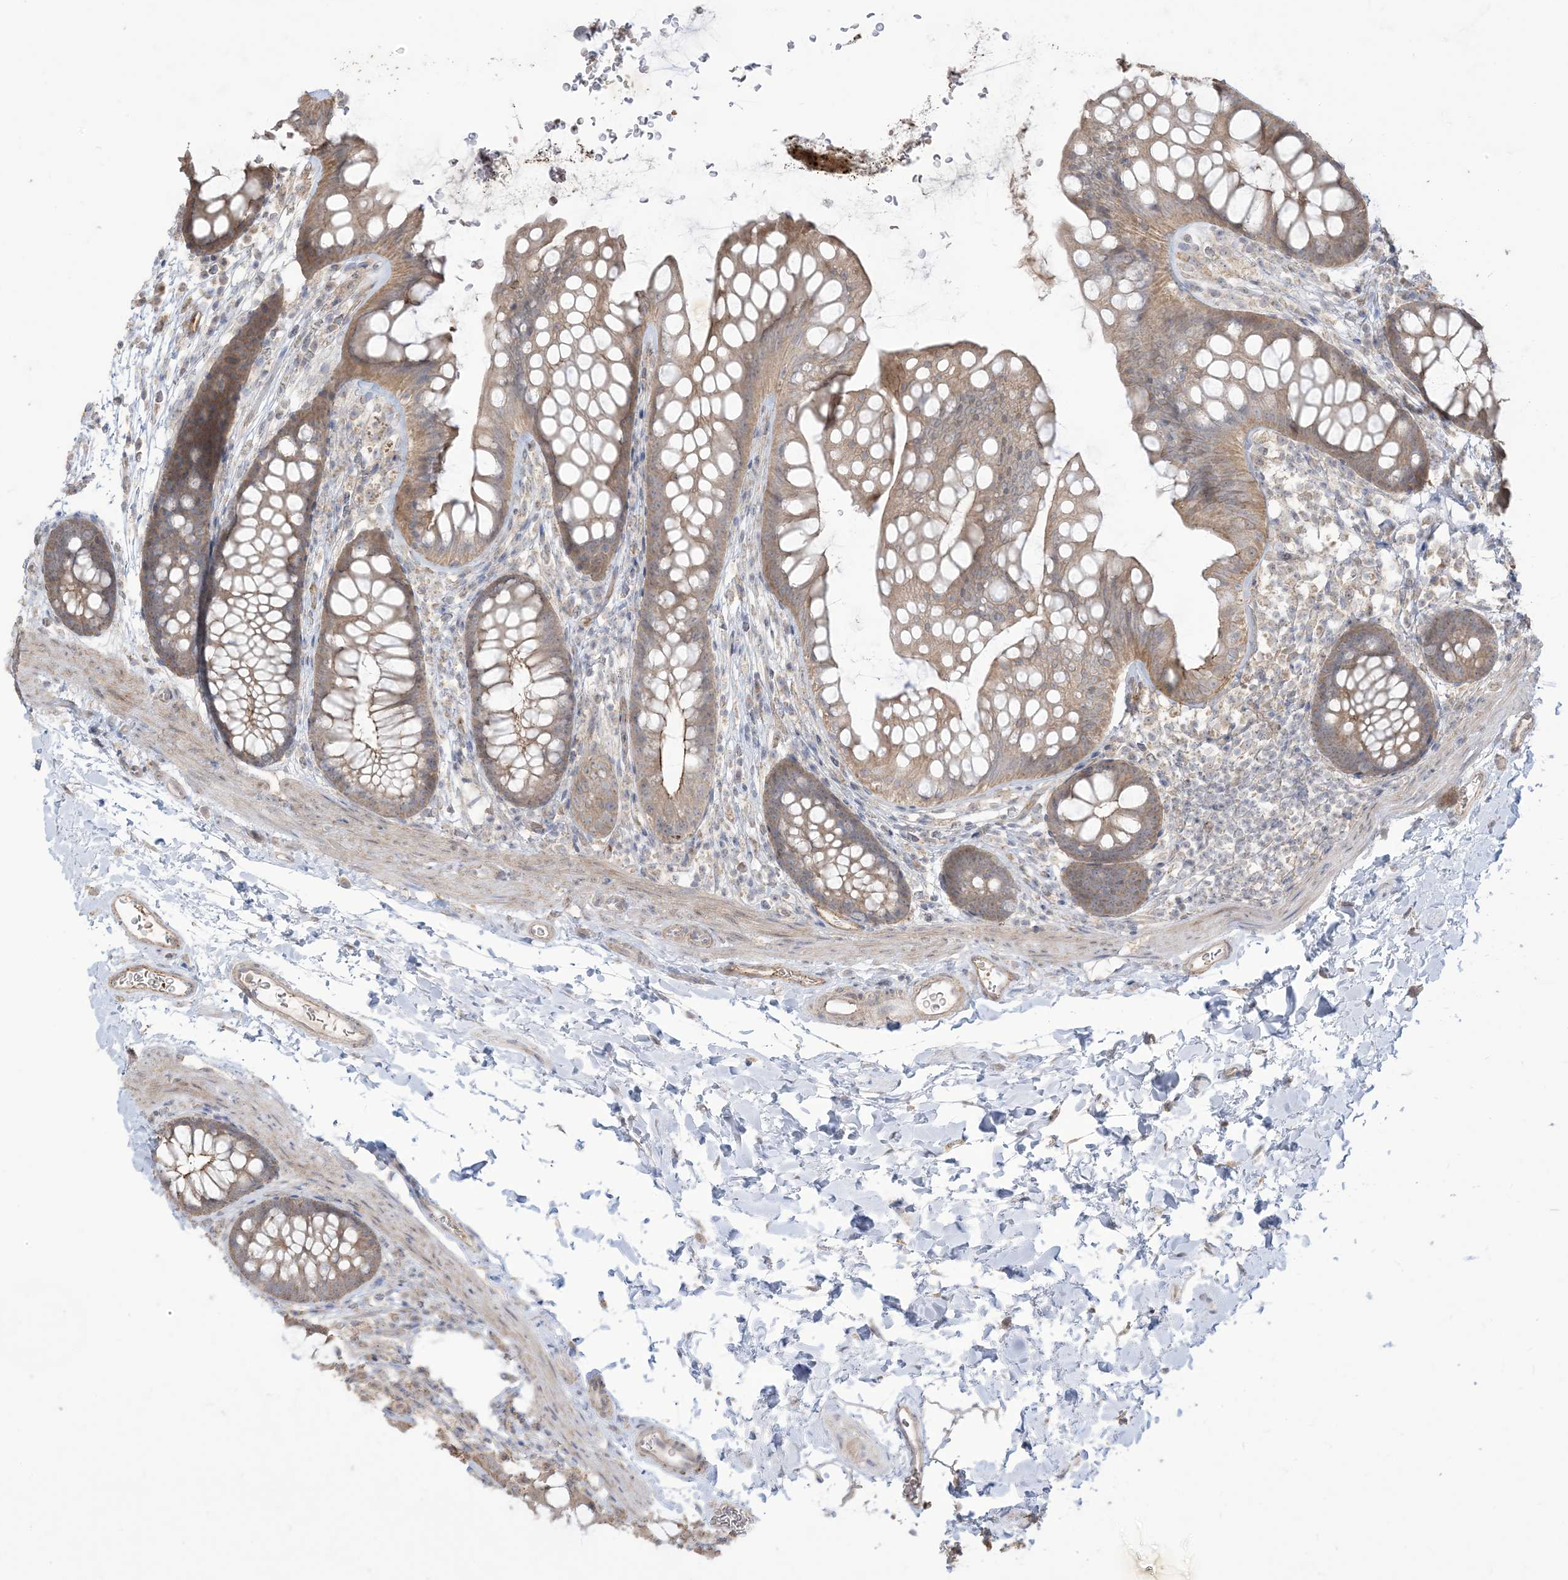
{"staining": {"intensity": "weak", "quantity": ">75%", "location": "cytoplasmic/membranous"}, "tissue": "colon", "cell_type": "Endothelial cells", "image_type": "normal", "snomed": [{"axis": "morphology", "description": "Normal tissue, NOS"}, {"axis": "topography", "description": "Colon"}], "caption": "Weak cytoplasmic/membranous positivity for a protein is seen in approximately >75% of endothelial cells of unremarkable colon using IHC.", "gene": "KLHL18", "patient": {"sex": "female", "age": 62}}